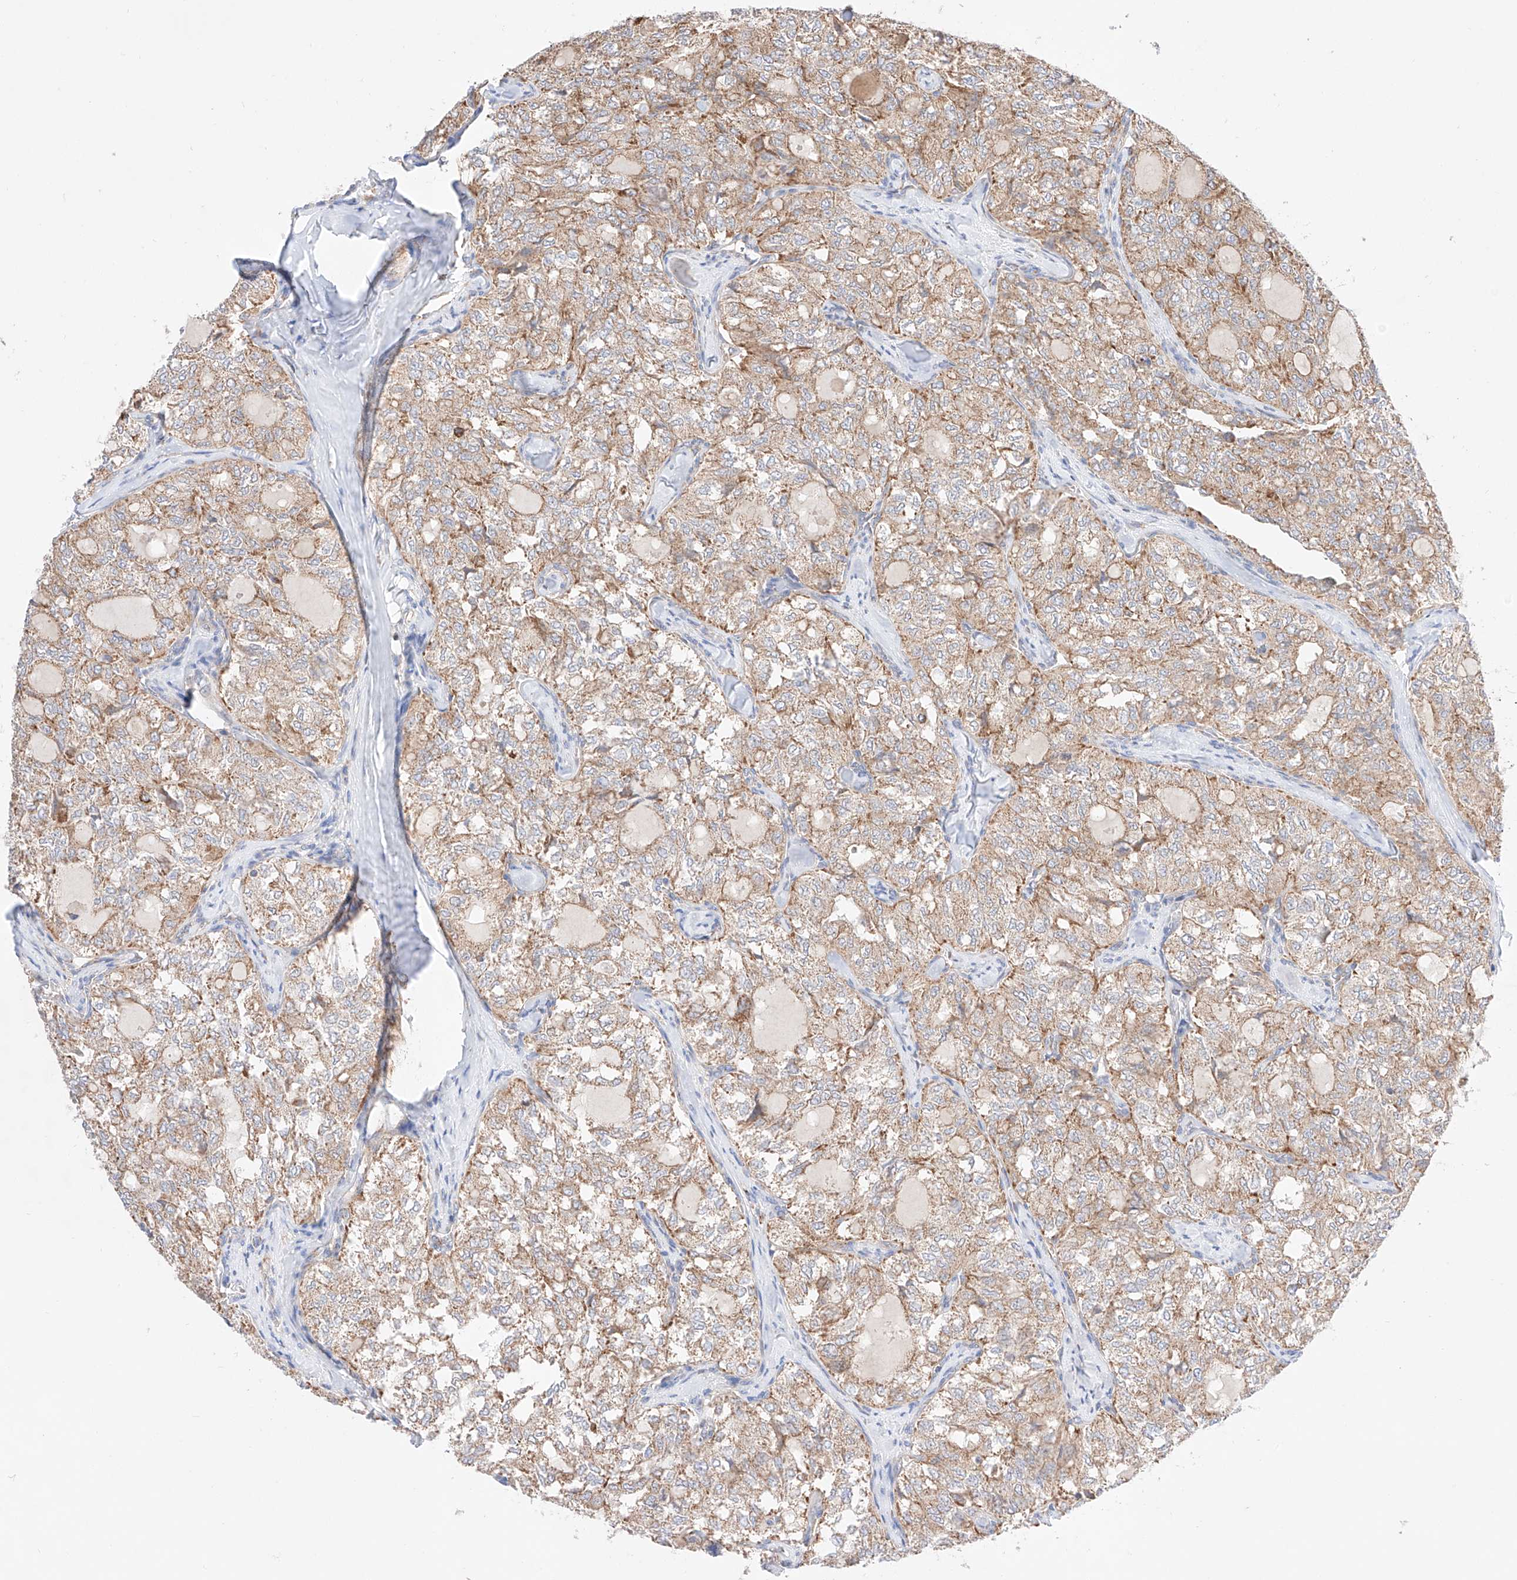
{"staining": {"intensity": "moderate", "quantity": "25%-75%", "location": "cytoplasmic/membranous"}, "tissue": "thyroid cancer", "cell_type": "Tumor cells", "image_type": "cancer", "snomed": [{"axis": "morphology", "description": "Follicular adenoma carcinoma, NOS"}, {"axis": "topography", "description": "Thyroid gland"}], "caption": "Human thyroid follicular adenoma carcinoma stained with a brown dye demonstrates moderate cytoplasmic/membranous positive expression in approximately 25%-75% of tumor cells.", "gene": "KTI12", "patient": {"sex": "male", "age": 75}}